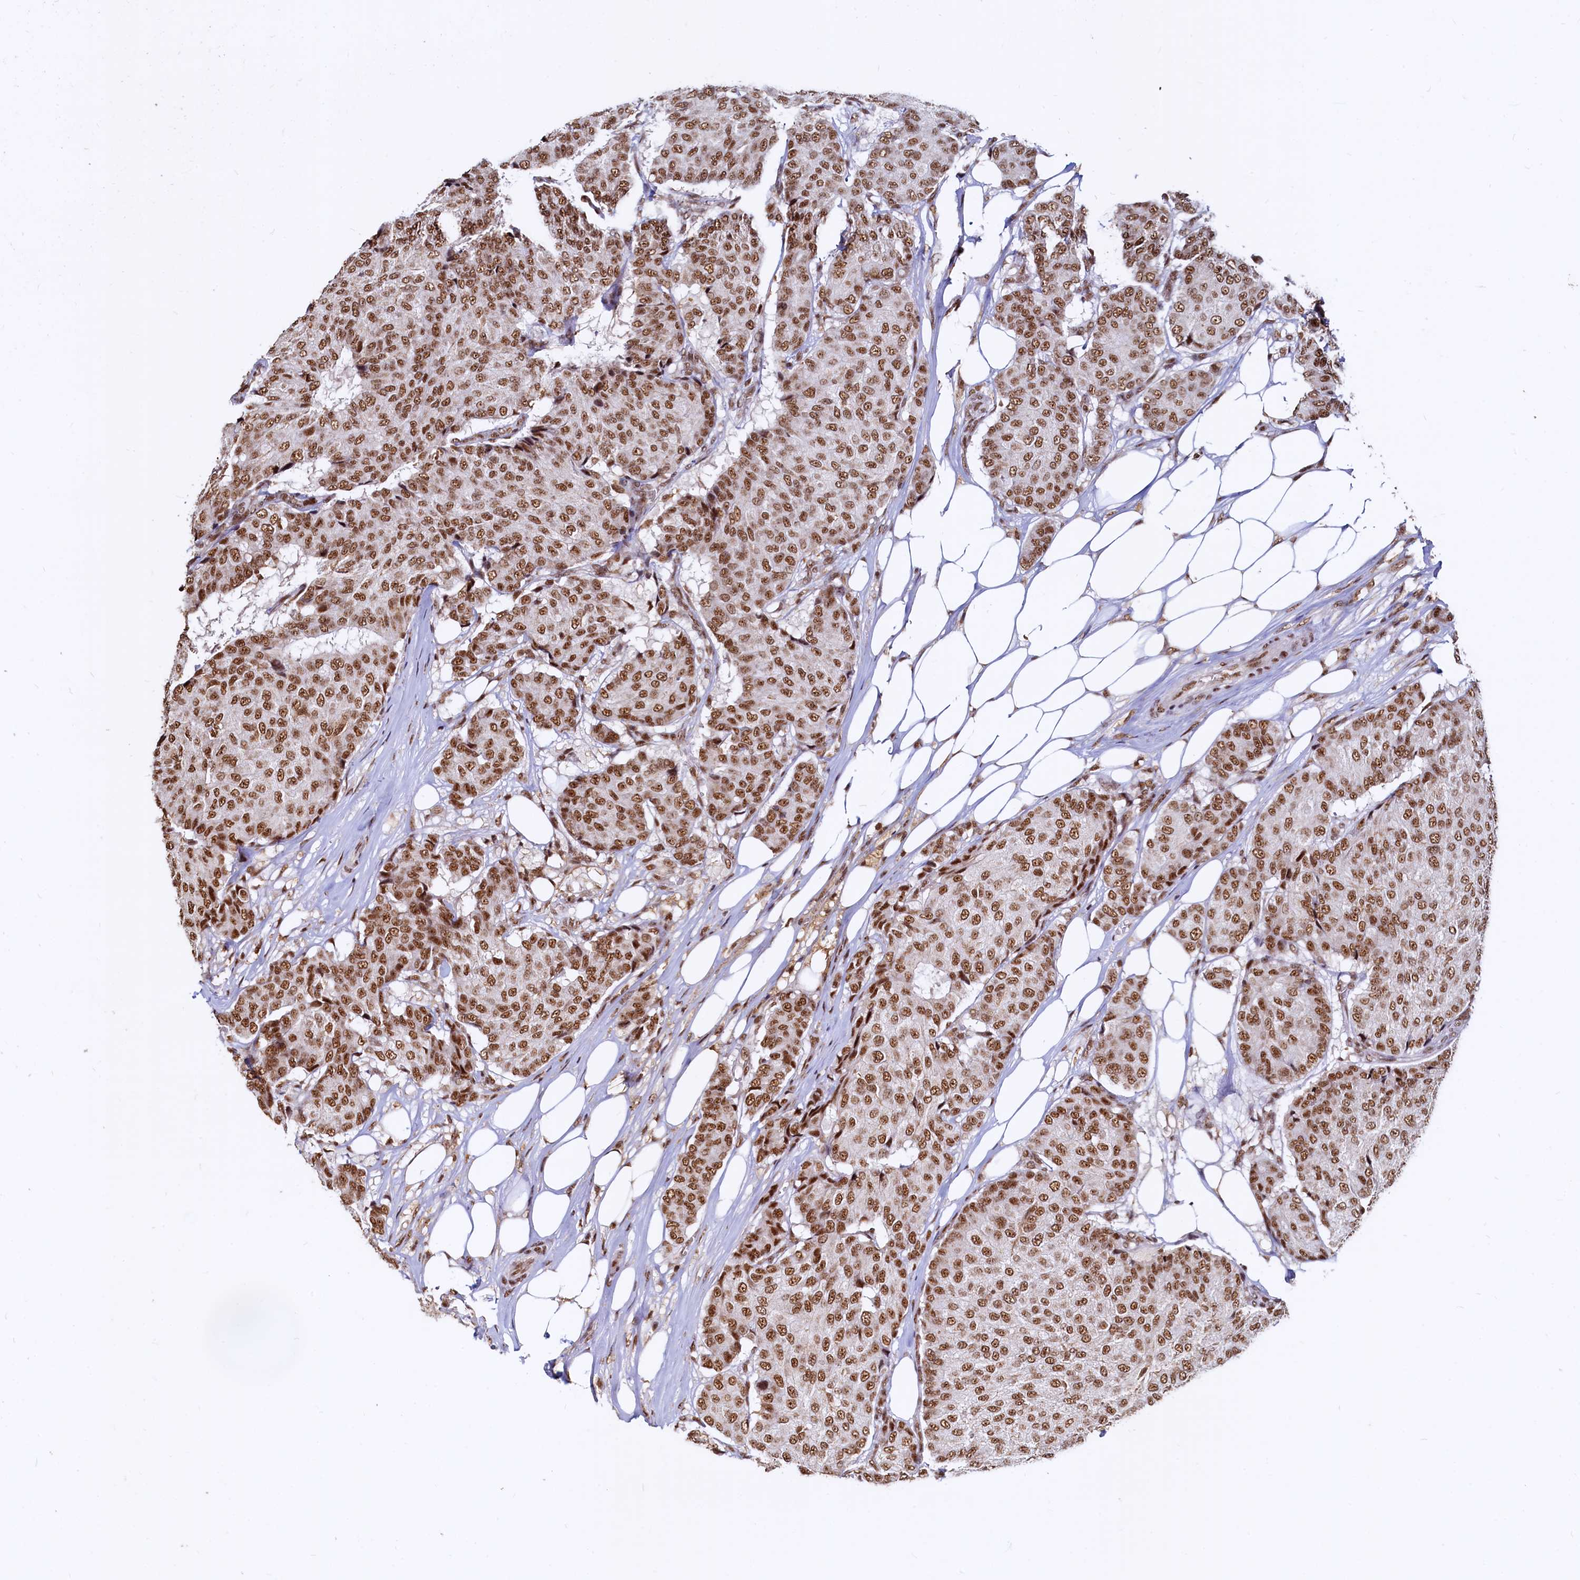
{"staining": {"intensity": "strong", "quantity": ">75%", "location": "cytoplasmic/membranous,nuclear"}, "tissue": "breast cancer", "cell_type": "Tumor cells", "image_type": "cancer", "snomed": [{"axis": "morphology", "description": "Duct carcinoma"}, {"axis": "topography", "description": "Breast"}], "caption": "Protein staining of intraductal carcinoma (breast) tissue exhibits strong cytoplasmic/membranous and nuclear positivity in about >75% of tumor cells.", "gene": "RSRC2", "patient": {"sex": "female", "age": 75}}